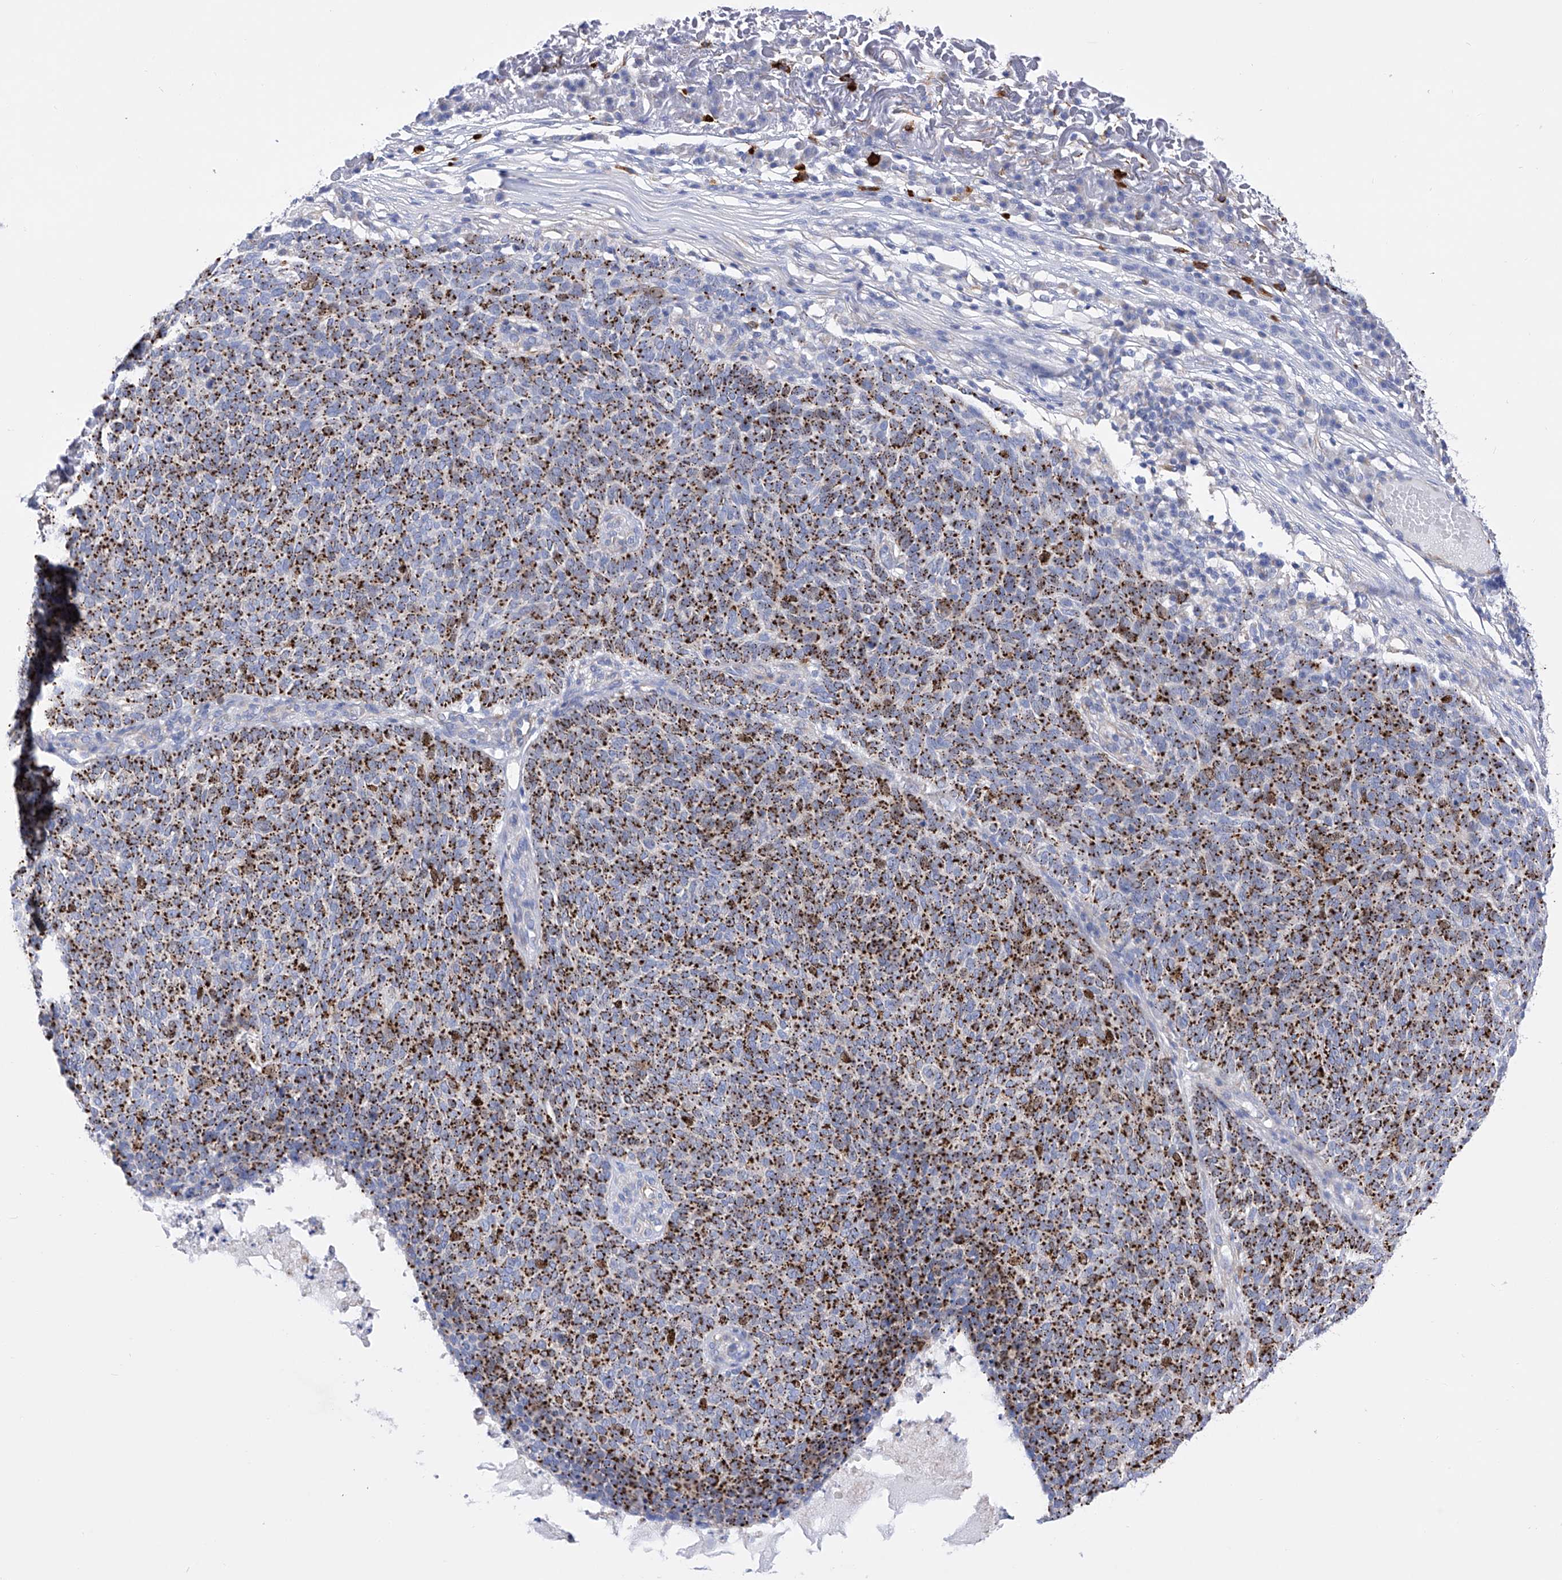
{"staining": {"intensity": "strong", "quantity": "25%-75%", "location": "cytoplasmic/membranous"}, "tissue": "skin cancer", "cell_type": "Tumor cells", "image_type": "cancer", "snomed": [{"axis": "morphology", "description": "Squamous cell carcinoma, NOS"}, {"axis": "topography", "description": "Skin"}], "caption": "Skin cancer stained with a protein marker demonstrates strong staining in tumor cells.", "gene": "FLG", "patient": {"sex": "female", "age": 90}}